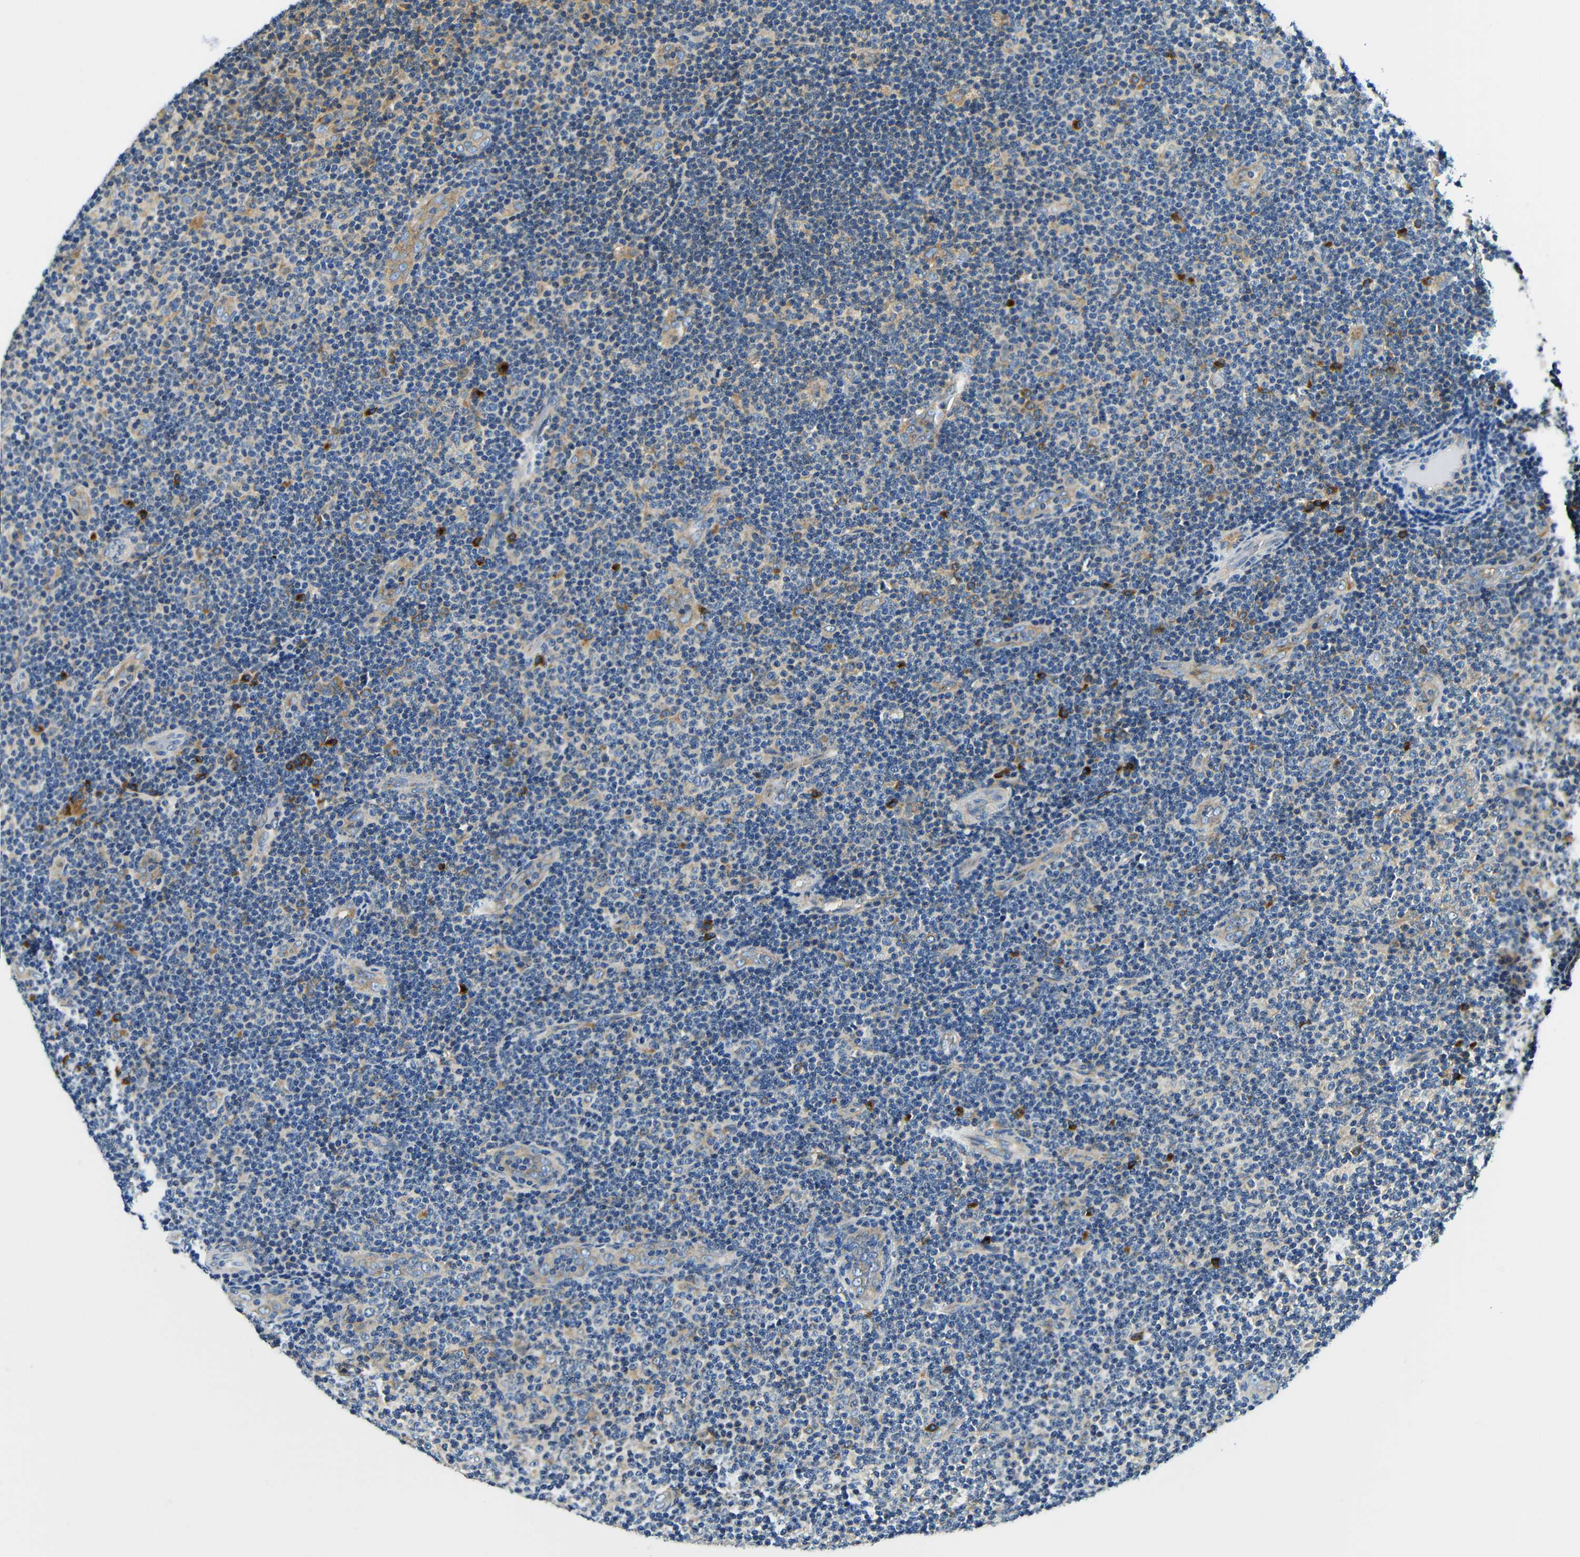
{"staining": {"intensity": "weak", "quantity": "<25%", "location": "cytoplasmic/membranous"}, "tissue": "lymphoma", "cell_type": "Tumor cells", "image_type": "cancer", "snomed": [{"axis": "morphology", "description": "Malignant lymphoma, non-Hodgkin's type, Low grade"}, {"axis": "topography", "description": "Lymph node"}], "caption": "Immunohistochemistry micrograph of lymphoma stained for a protein (brown), which reveals no staining in tumor cells. The staining was performed using DAB to visualize the protein expression in brown, while the nuclei were stained in blue with hematoxylin (Magnification: 20x).", "gene": "USO1", "patient": {"sex": "male", "age": 83}}